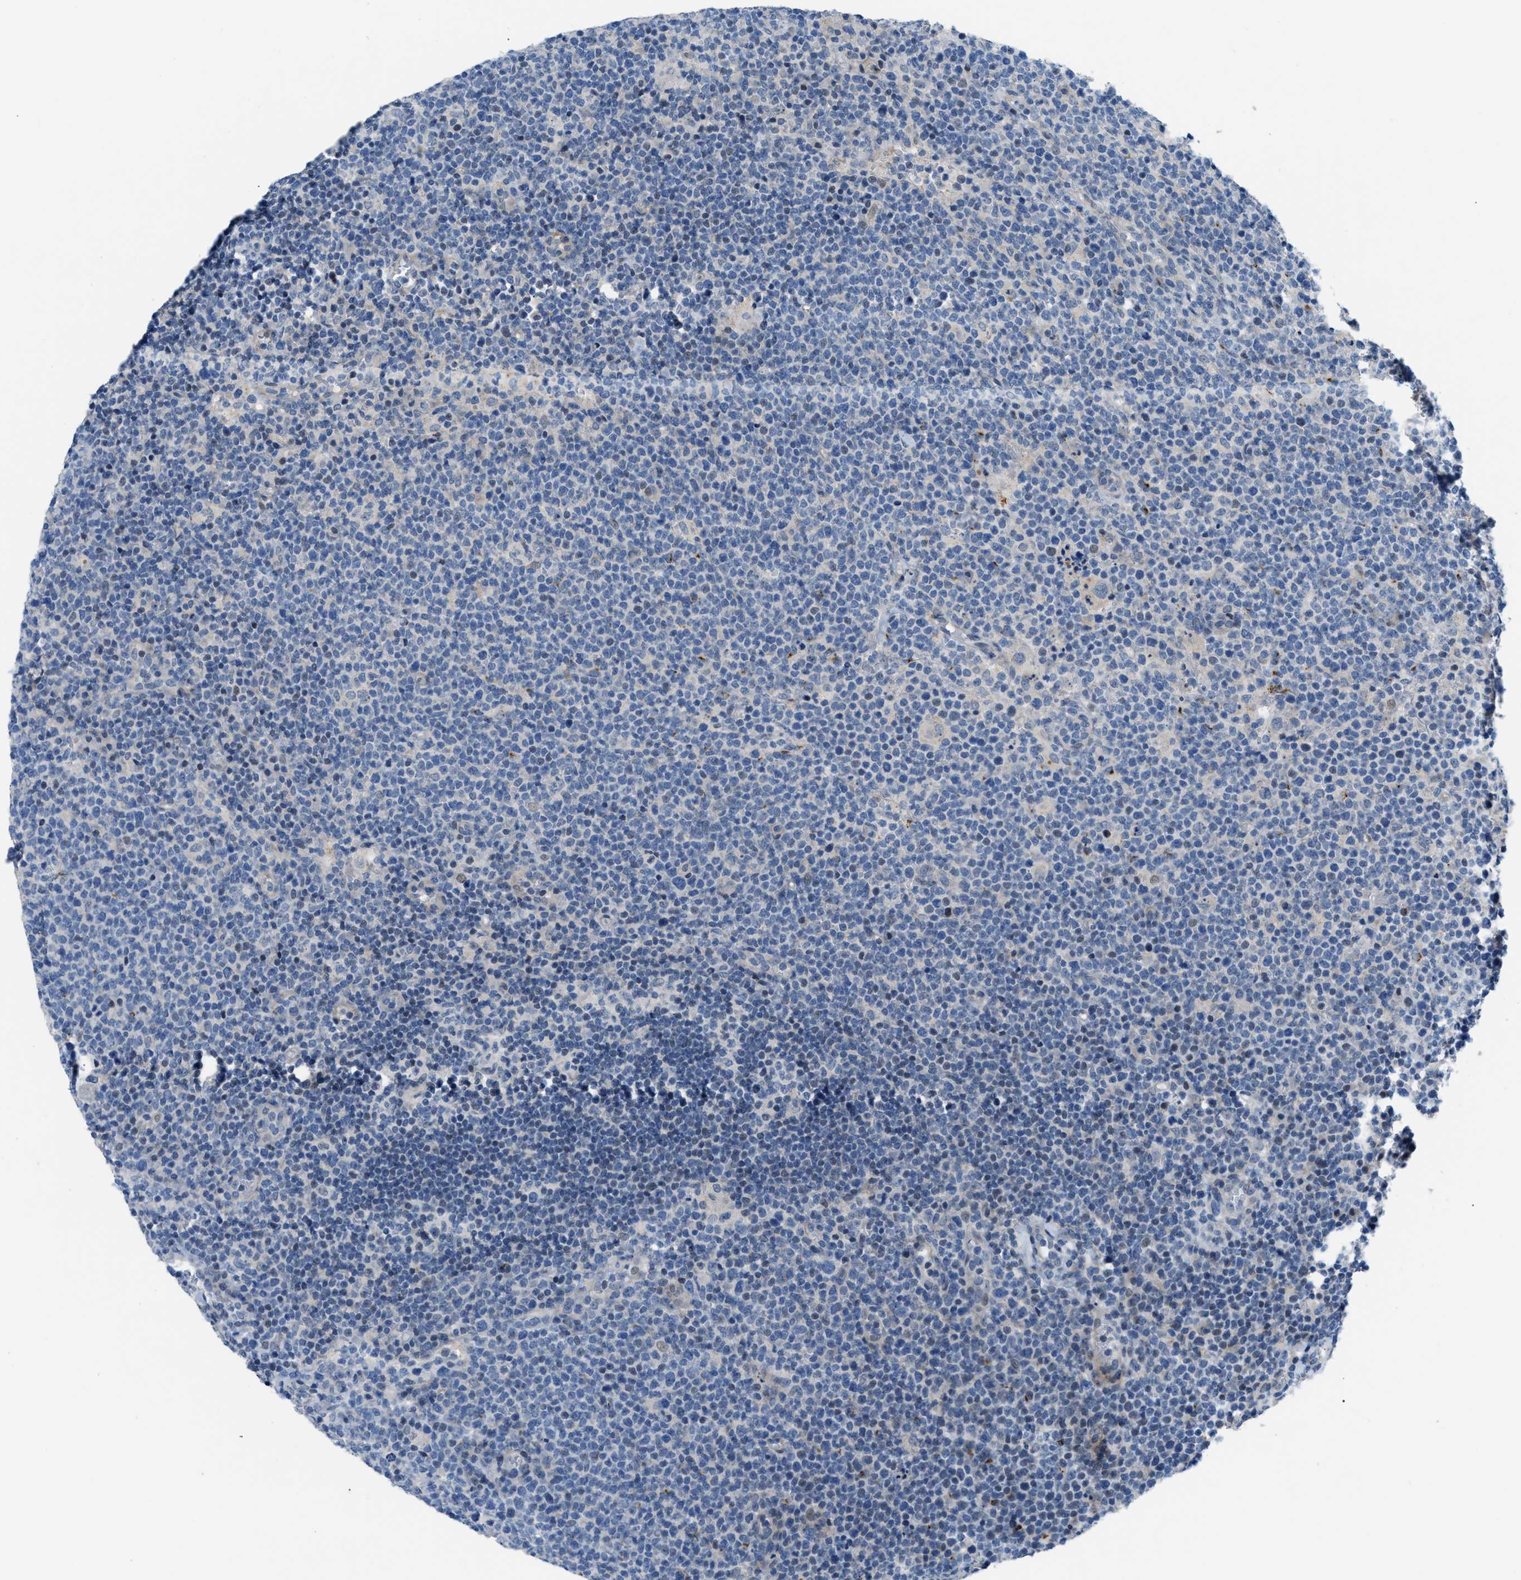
{"staining": {"intensity": "weak", "quantity": "<25%", "location": "nuclear"}, "tissue": "lymphoma", "cell_type": "Tumor cells", "image_type": "cancer", "snomed": [{"axis": "morphology", "description": "Malignant lymphoma, non-Hodgkin's type, High grade"}, {"axis": "topography", "description": "Lymph node"}], "caption": "Histopathology image shows no protein staining in tumor cells of lymphoma tissue.", "gene": "FDCSP", "patient": {"sex": "male", "age": 61}}